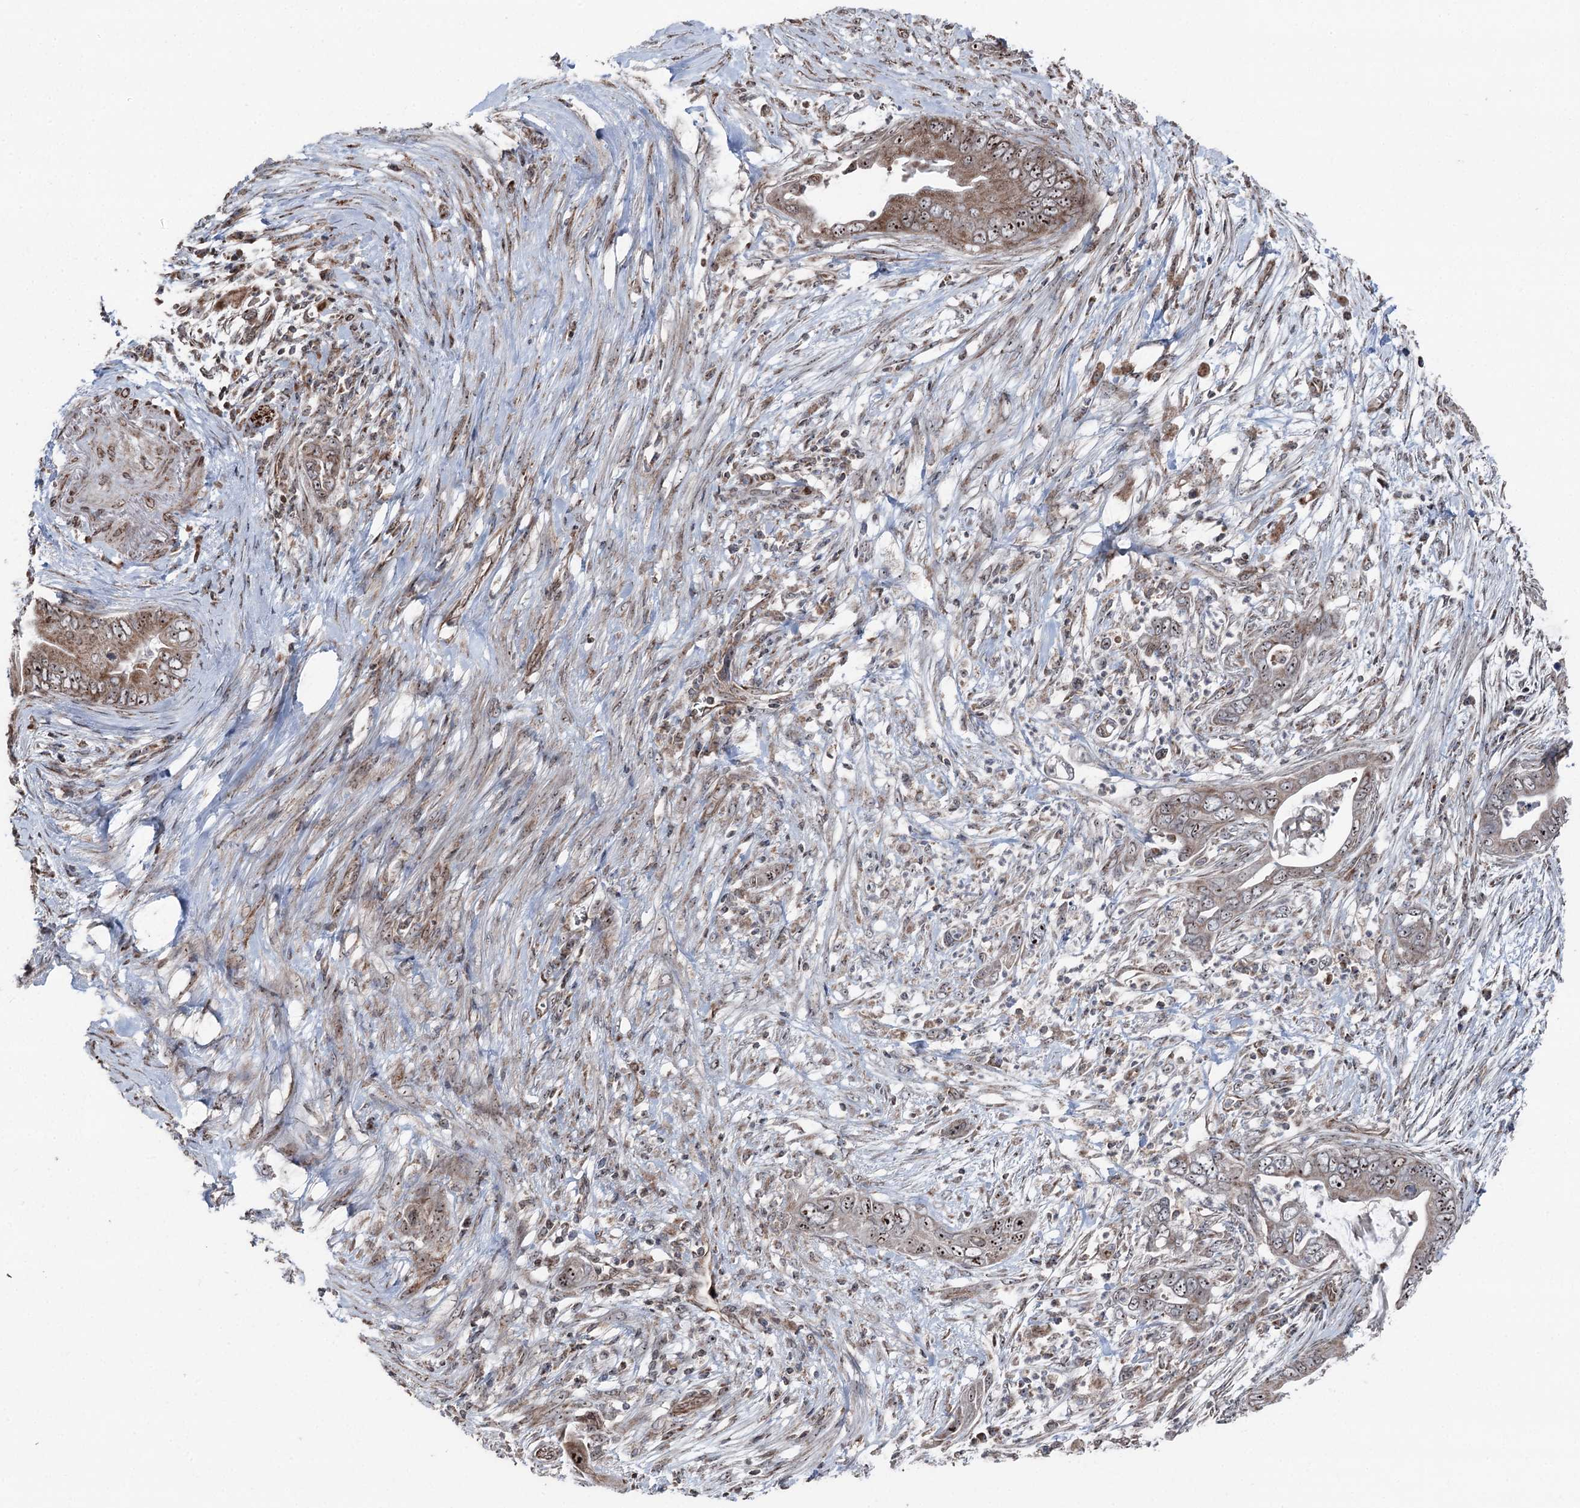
{"staining": {"intensity": "moderate", "quantity": ">75%", "location": "cytoplasmic/membranous,nuclear"}, "tissue": "pancreatic cancer", "cell_type": "Tumor cells", "image_type": "cancer", "snomed": [{"axis": "morphology", "description": "Adenocarcinoma, NOS"}, {"axis": "topography", "description": "Pancreas"}], "caption": "The image displays a brown stain indicating the presence of a protein in the cytoplasmic/membranous and nuclear of tumor cells in pancreatic adenocarcinoma.", "gene": "STEEP1", "patient": {"sex": "male", "age": 75}}